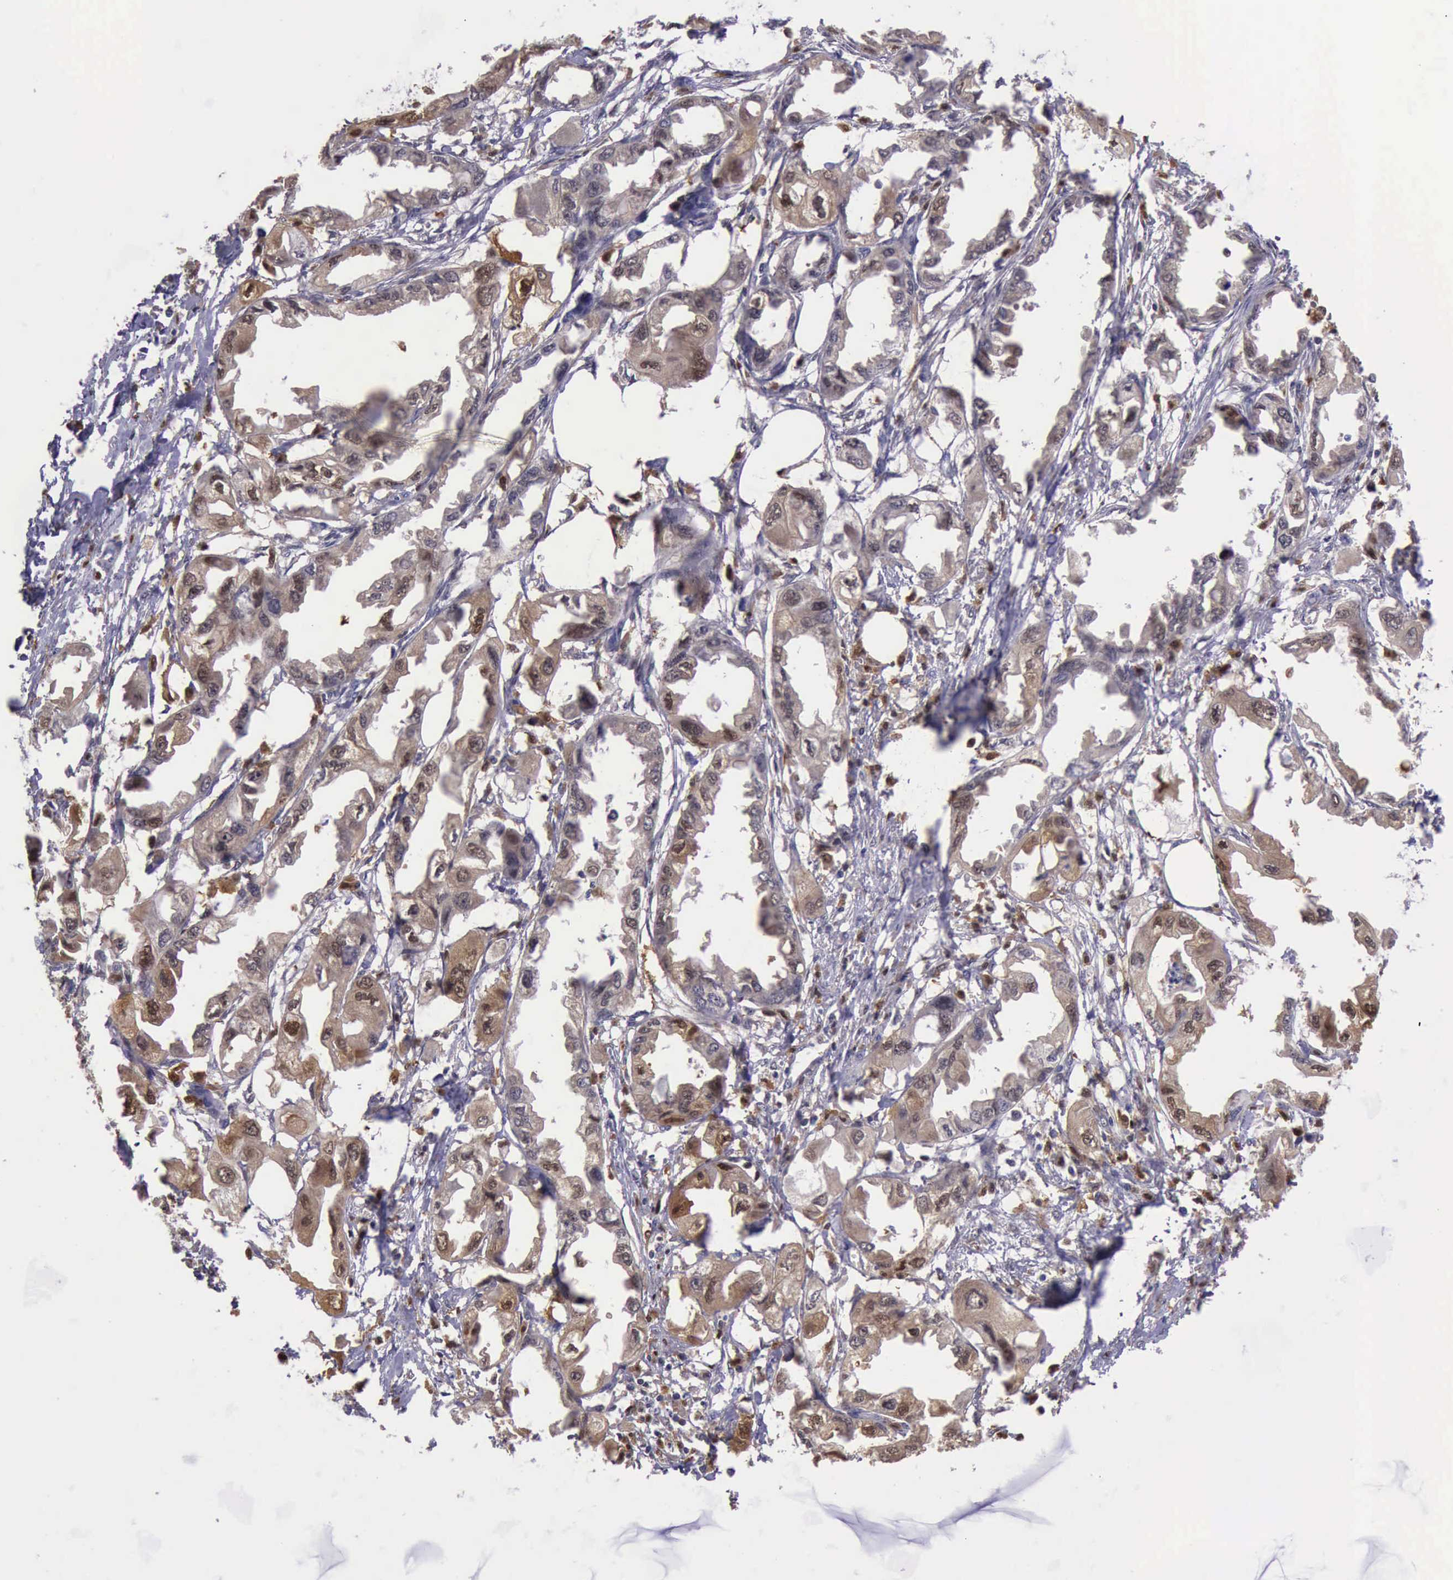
{"staining": {"intensity": "moderate", "quantity": "25%-75%", "location": "cytoplasmic/membranous,nuclear"}, "tissue": "endometrial cancer", "cell_type": "Tumor cells", "image_type": "cancer", "snomed": [{"axis": "morphology", "description": "Adenocarcinoma, NOS"}, {"axis": "topography", "description": "Endometrium"}], "caption": "This is an image of immunohistochemistry (IHC) staining of adenocarcinoma (endometrial), which shows moderate expression in the cytoplasmic/membranous and nuclear of tumor cells.", "gene": "TYMP", "patient": {"sex": "female", "age": 67}}